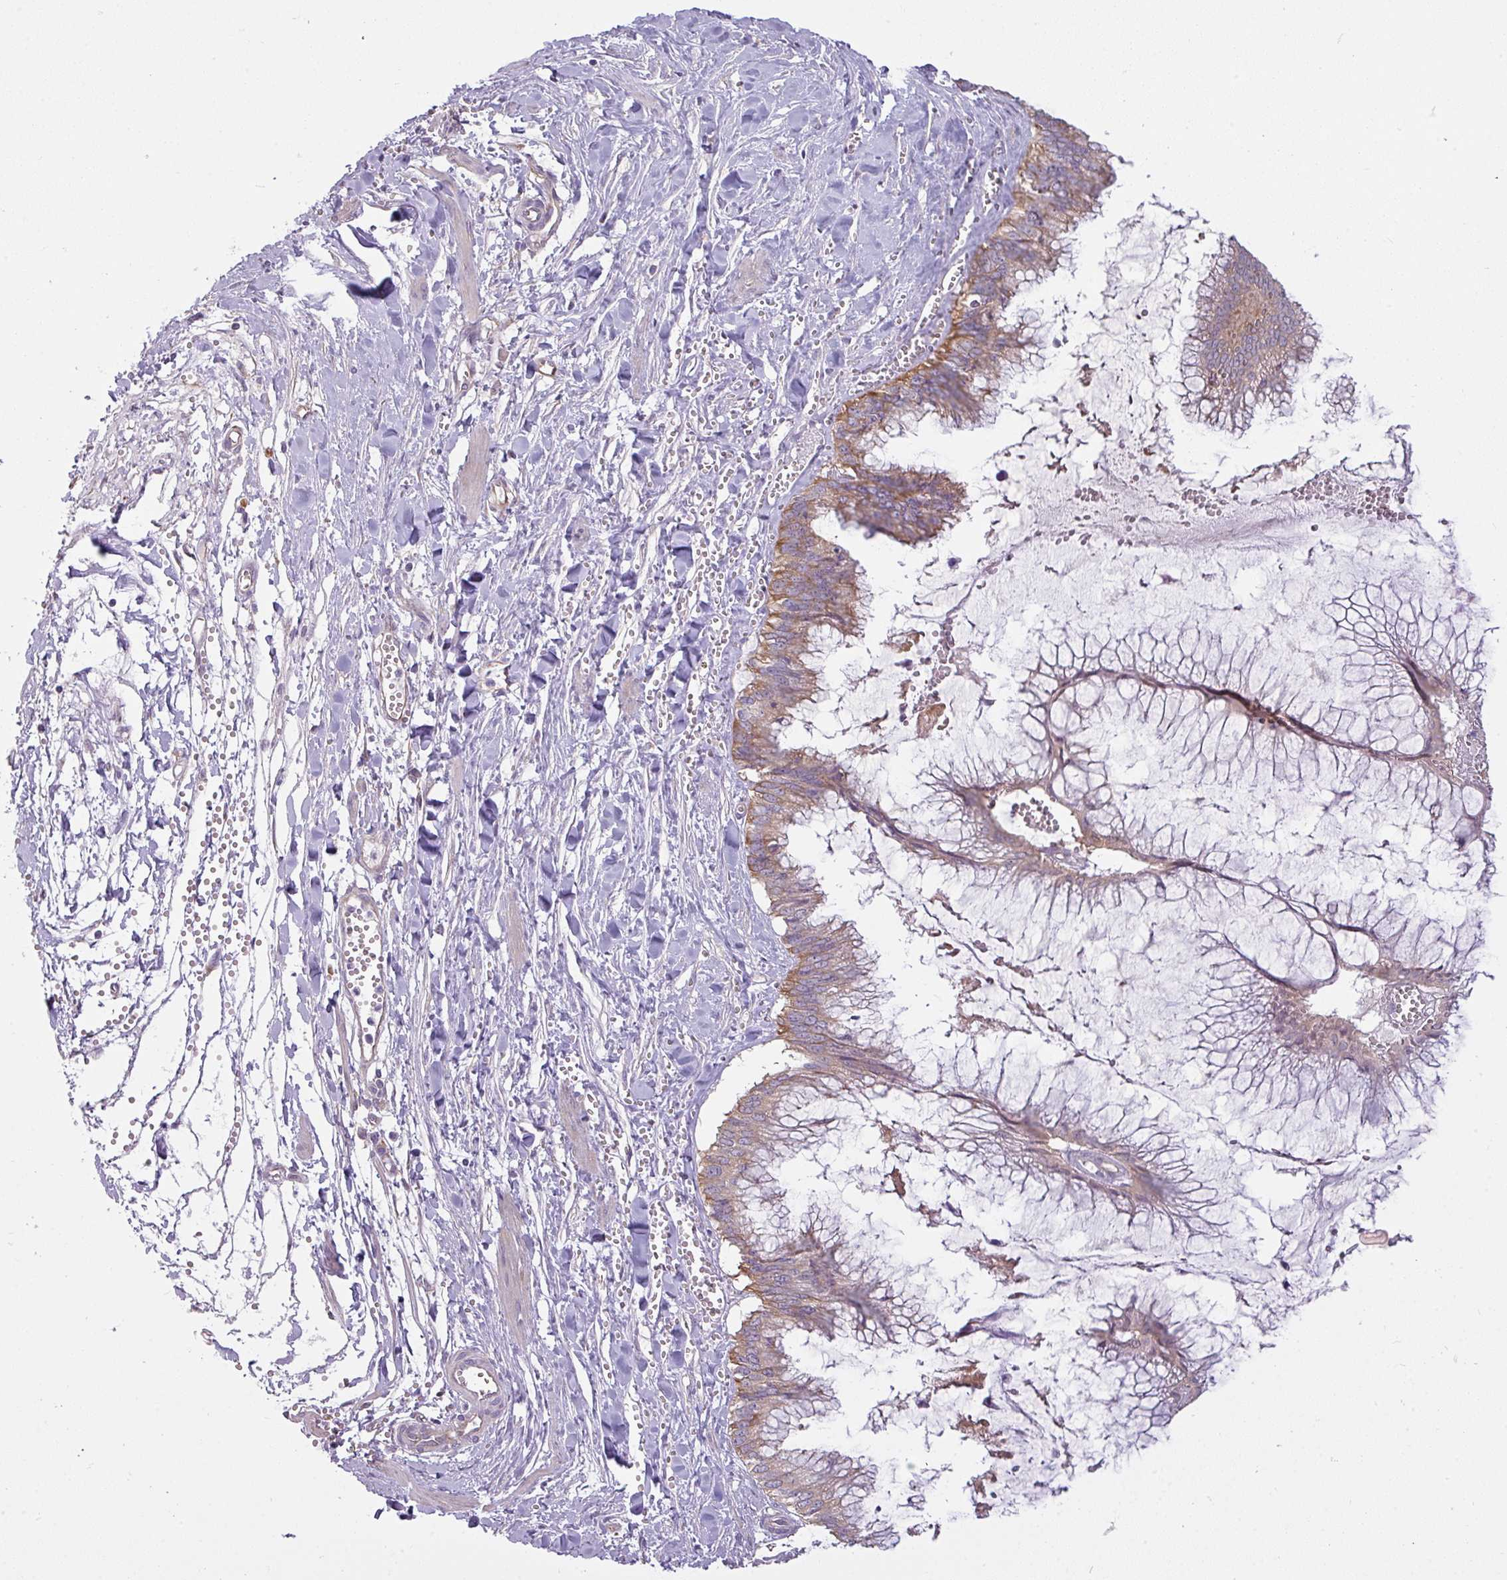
{"staining": {"intensity": "moderate", "quantity": ">75%", "location": "cytoplasmic/membranous"}, "tissue": "ovarian cancer", "cell_type": "Tumor cells", "image_type": "cancer", "snomed": [{"axis": "morphology", "description": "Cystadenocarcinoma, mucinous, NOS"}, {"axis": "topography", "description": "Ovary"}], "caption": "Ovarian cancer (mucinous cystadenocarcinoma) stained for a protein demonstrates moderate cytoplasmic/membranous positivity in tumor cells.", "gene": "CAMK2B", "patient": {"sex": "female", "age": 44}}